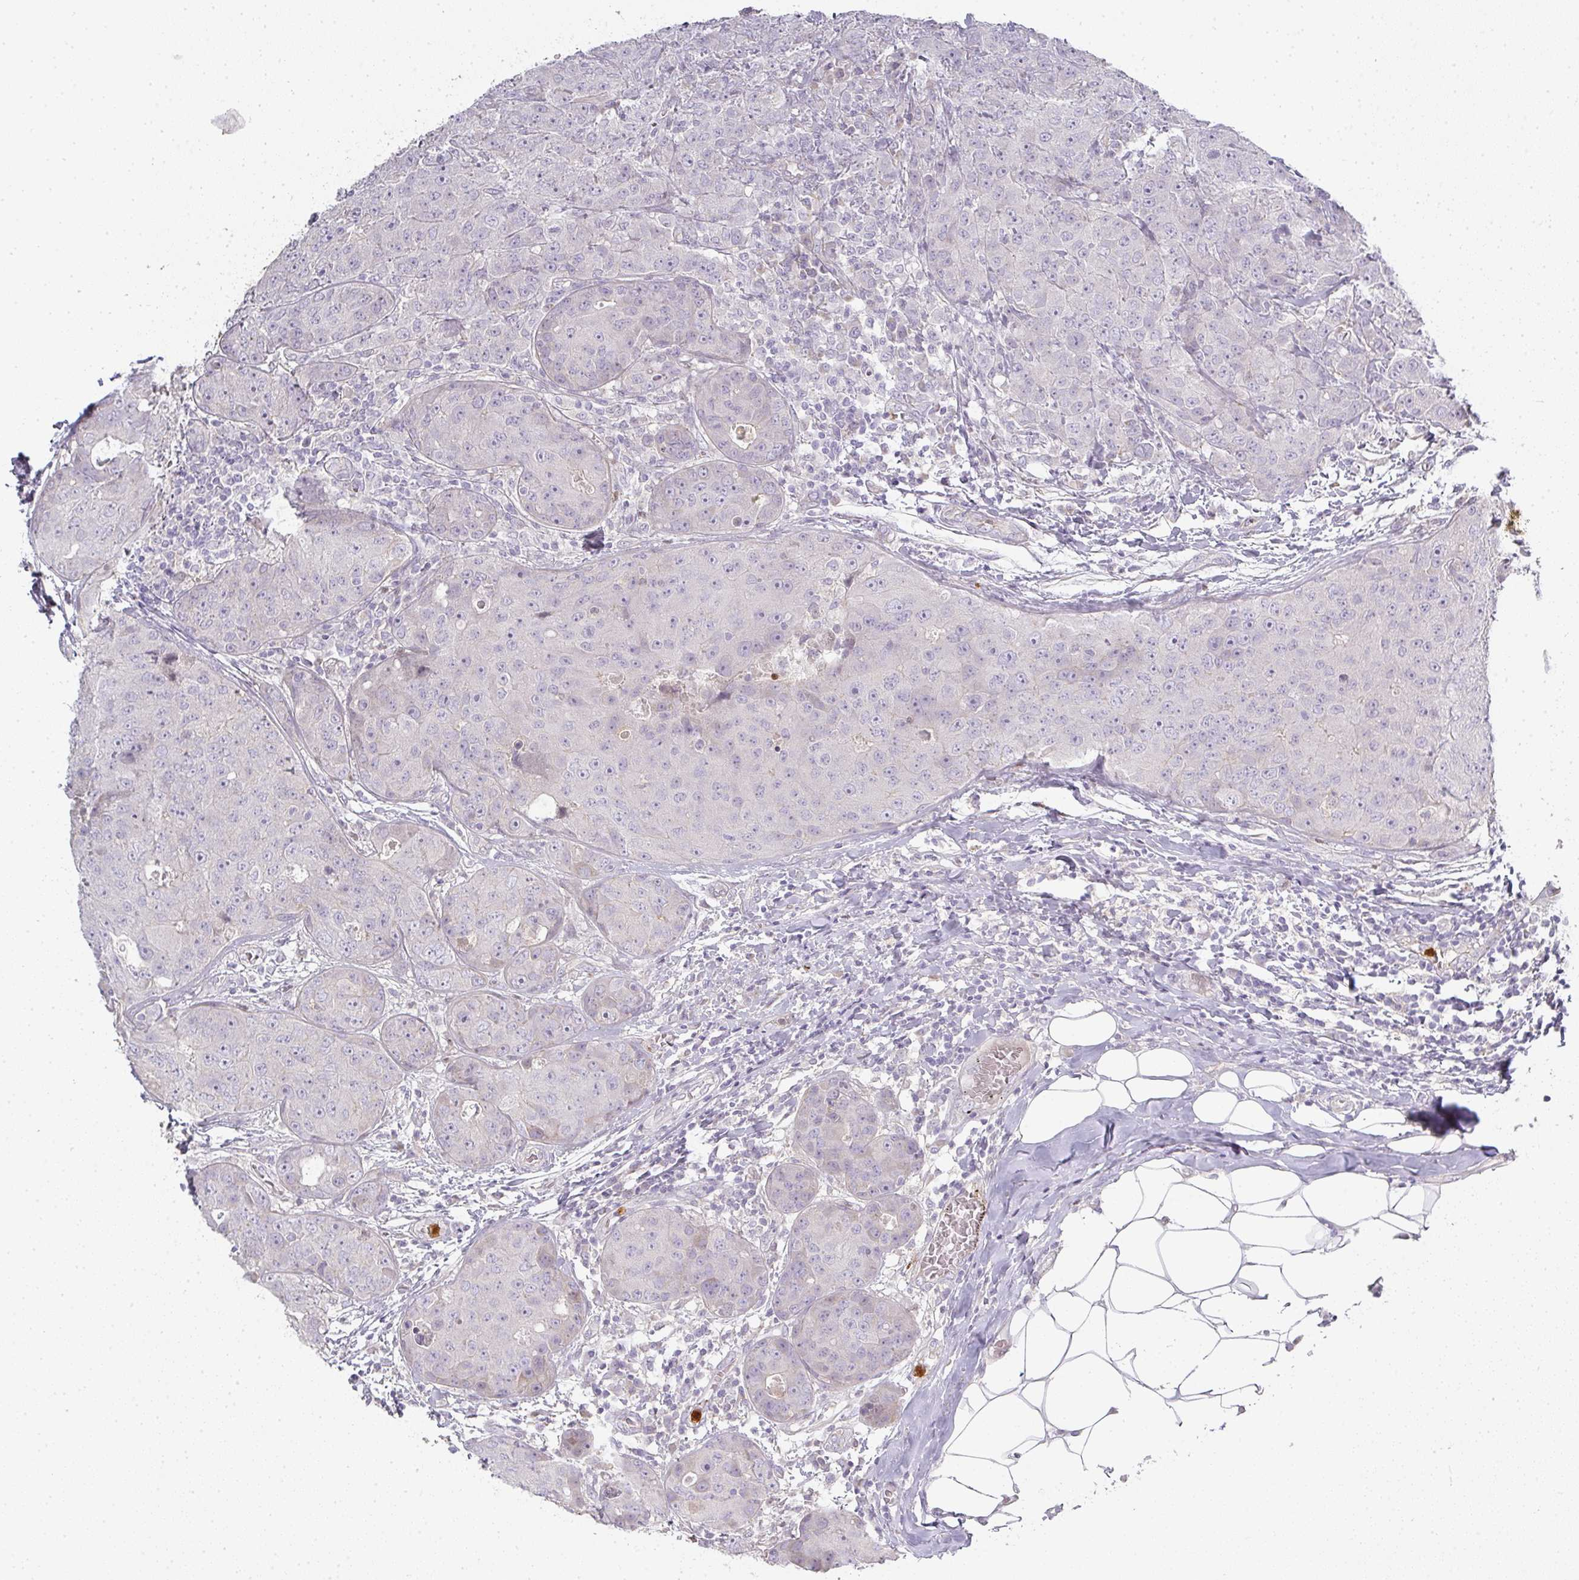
{"staining": {"intensity": "negative", "quantity": "none", "location": "none"}, "tissue": "breast cancer", "cell_type": "Tumor cells", "image_type": "cancer", "snomed": [{"axis": "morphology", "description": "Duct carcinoma"}, {"axis": "topography", "description": "Breast"}], "caption": "Tumor cells show no significant staining in breast infiltrating ductal carcinoma.", "gene": "HHEX", "patient": {"sex": "female", "age": 43}}